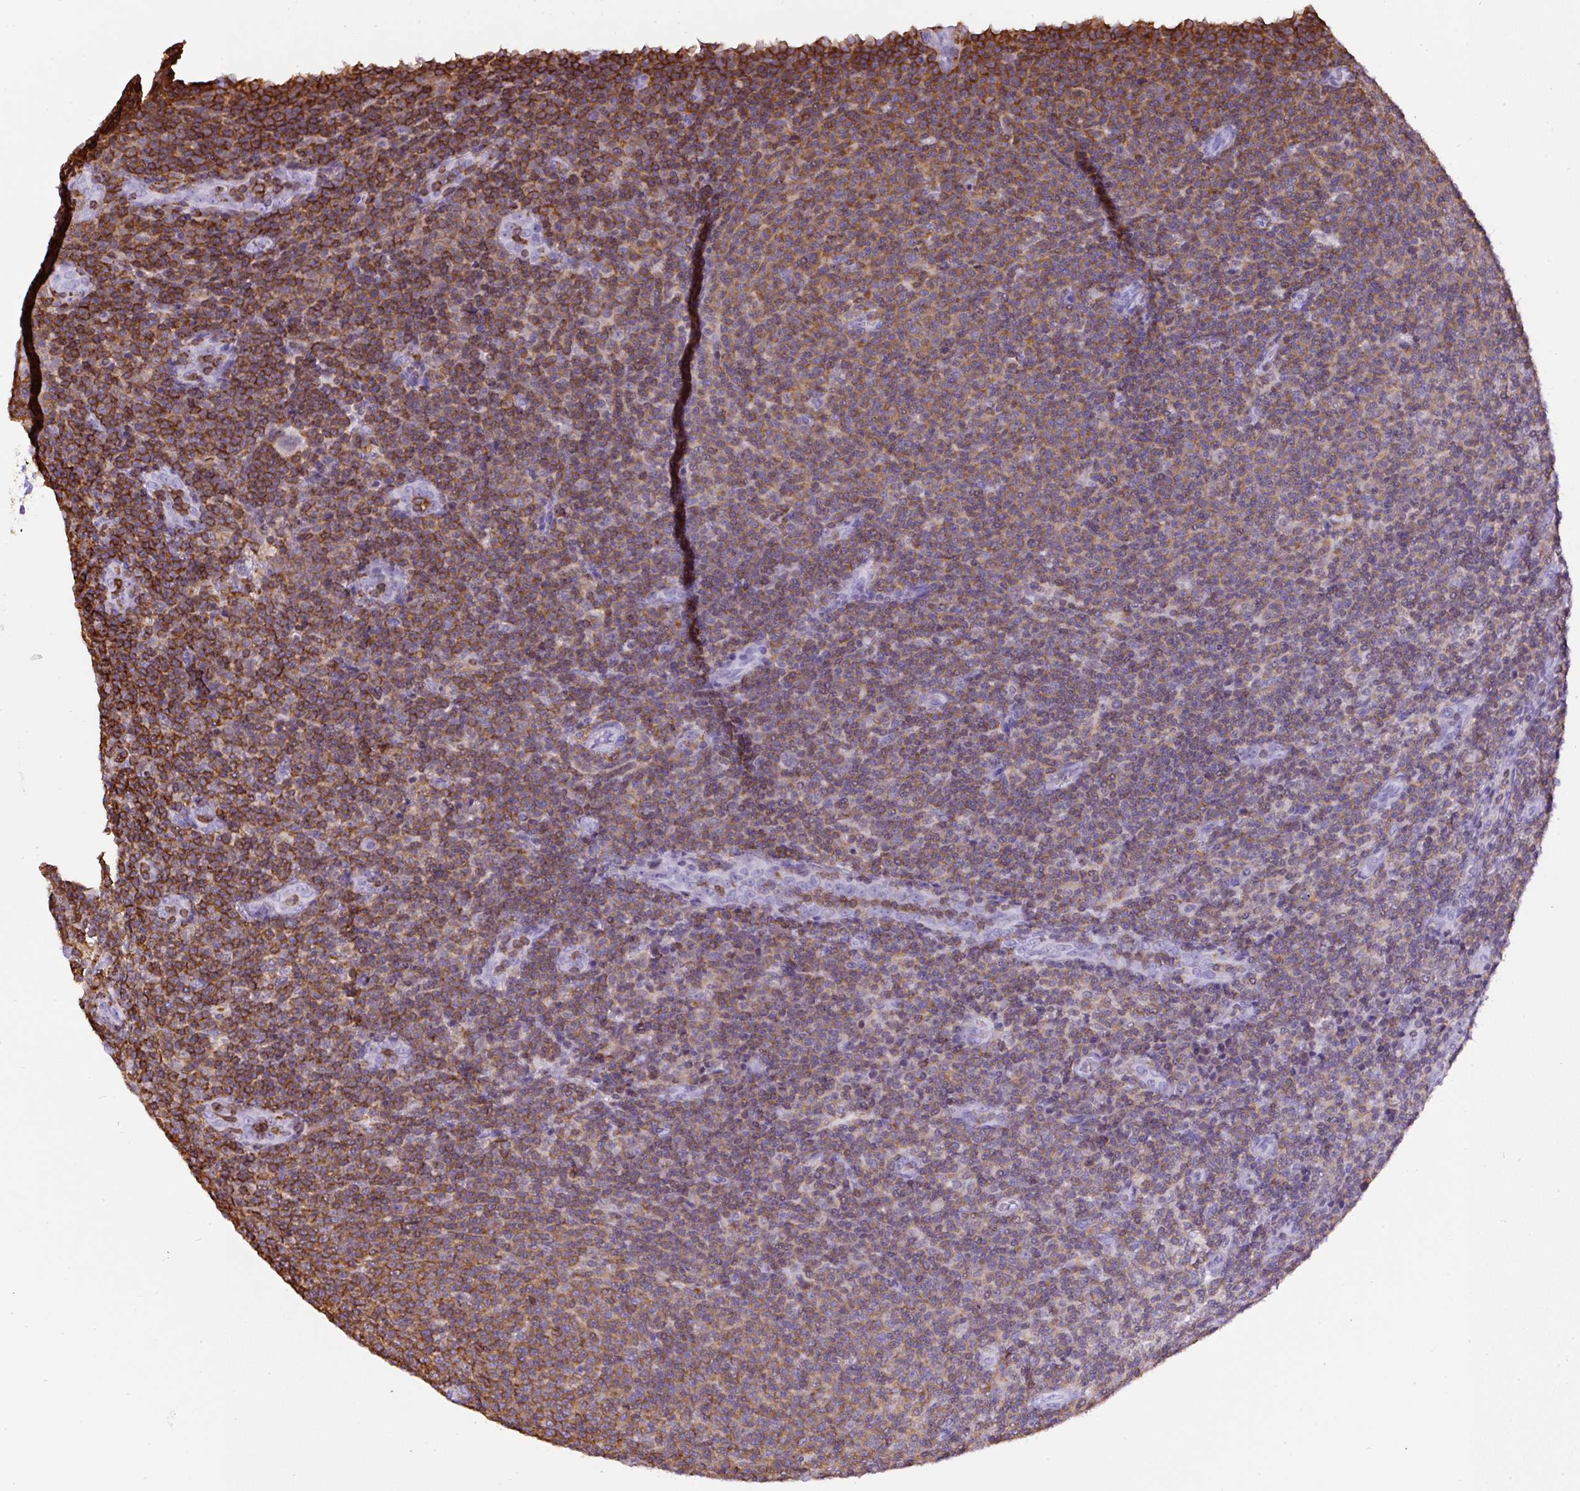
{"staining": {"intensity": "moderate", "quantity": ">75%", "location": "cytoplasmic/membranous"}, "tissue": "lymphoma", "cell_type": "Tumor cells", "image_type": "cancer", "snomed": [{"axis": "morphology", "description": "Malignant lymphoma, non-Hodgkin's type, Low grade"}, {"axis": "topography", "description": "Lymph node"}], "caption": "IHC histopathology image of malignant lymphoma, non-Hodgkin's type (low-grade) stained for a protein (brown), which reveals medium levels of moderate cytoplasmic/membranous expression in approximately >75% of tumor cells.", "gene": "FAM228B", "patient": {"sex": "male", "age": 66}}